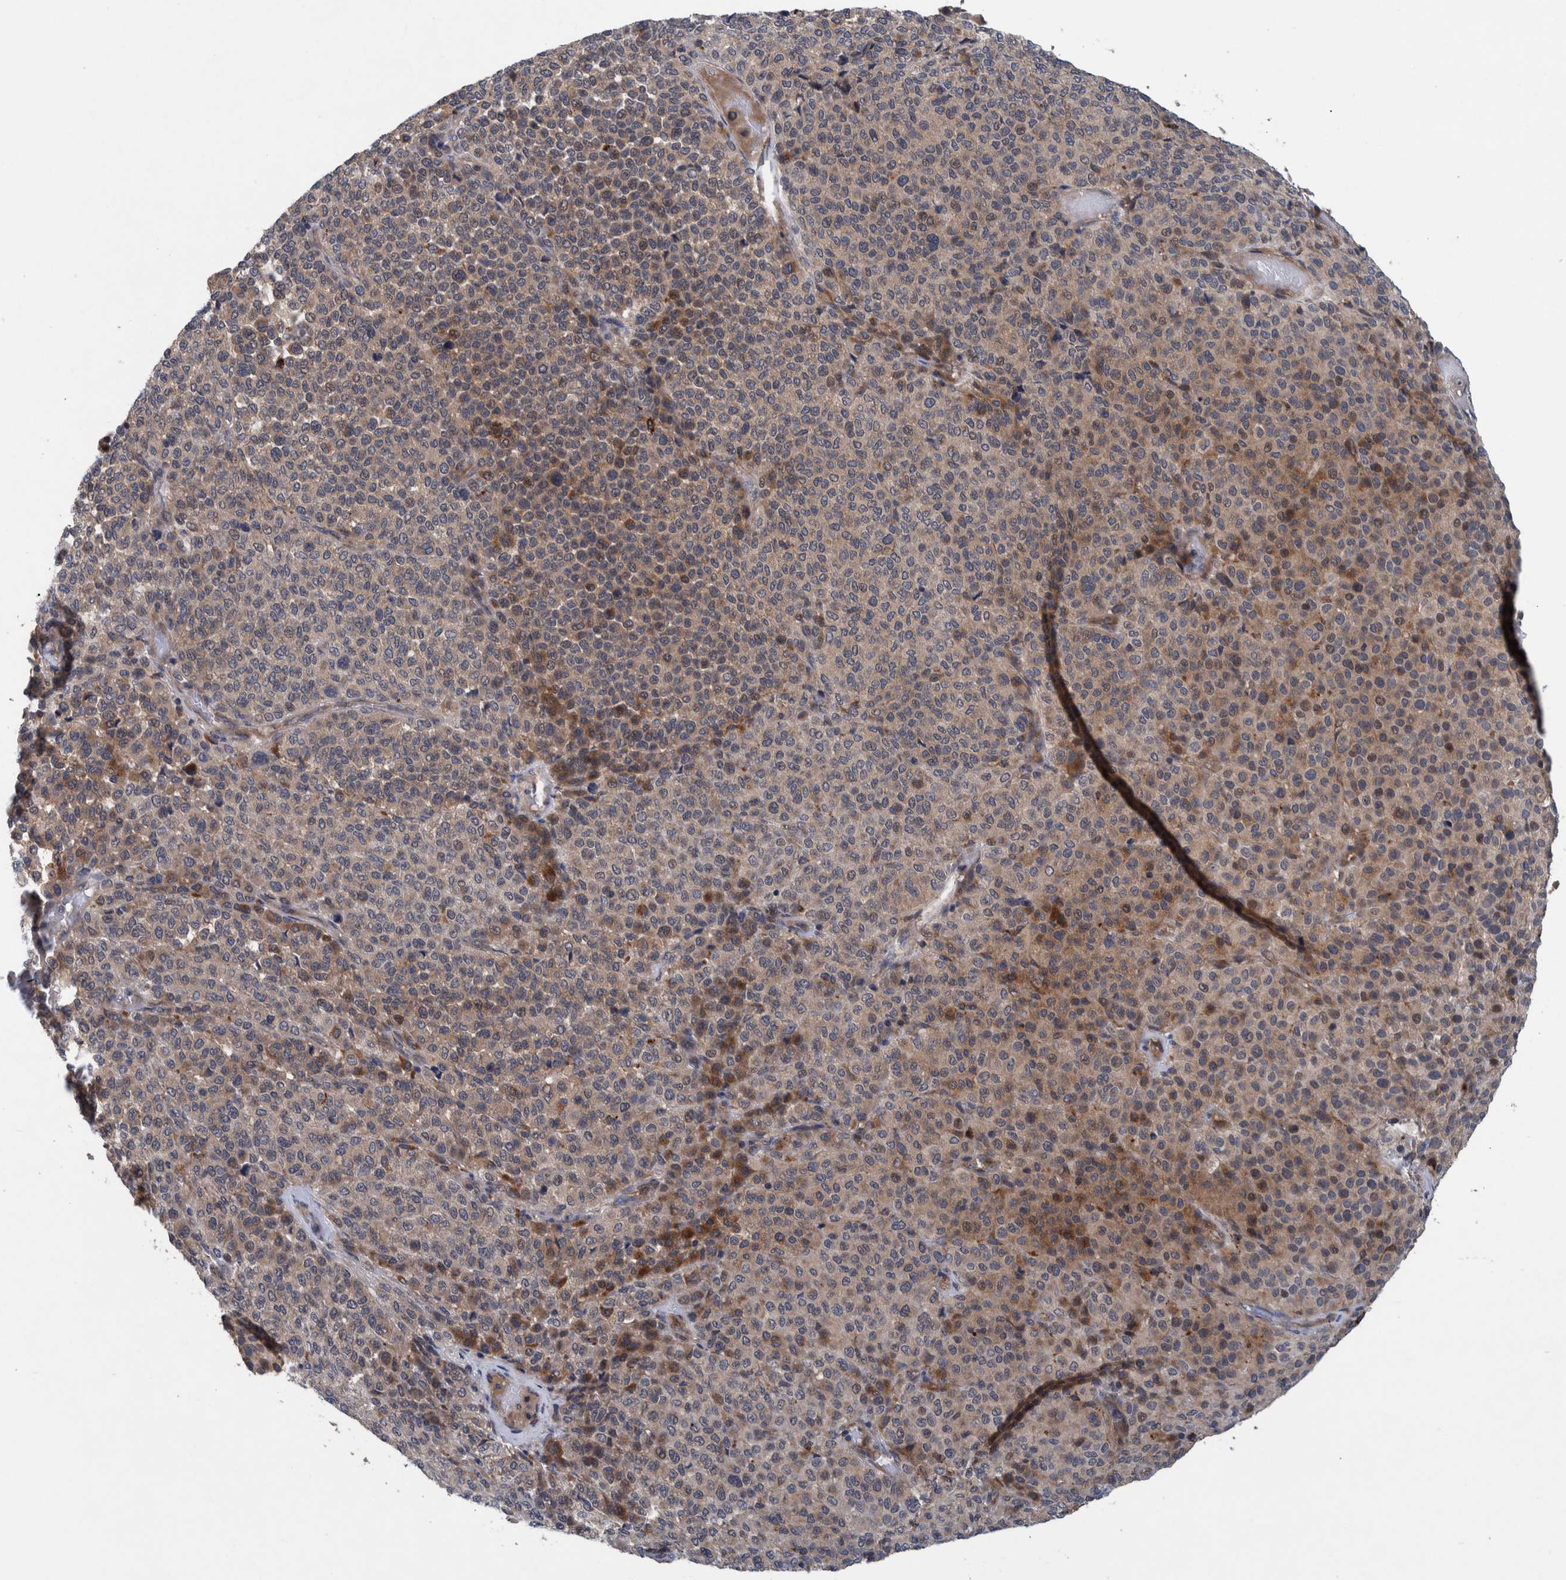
{"staining": {"intensity": "weak", "quantity": "25%-75%", "location": "cytoplasmic/membranous"}, "tissue": "melanoma", "cell_type": "Tumor cells", "image_type": "cancer", "snomed": [{"axis": "morphology", "description": "Malignant melanoma, Metastatic site"}, {"axis": "topography", "description": "Pancreas"}], "caption": "An image showing weak cytoplasmic/membranous positivity in about 25%-75% of tumor cells in melanoma, as visualized by brown immunohistochemical staining.", "gene": "ITIH3", "patient": {"sex": "female", "age": 30}}